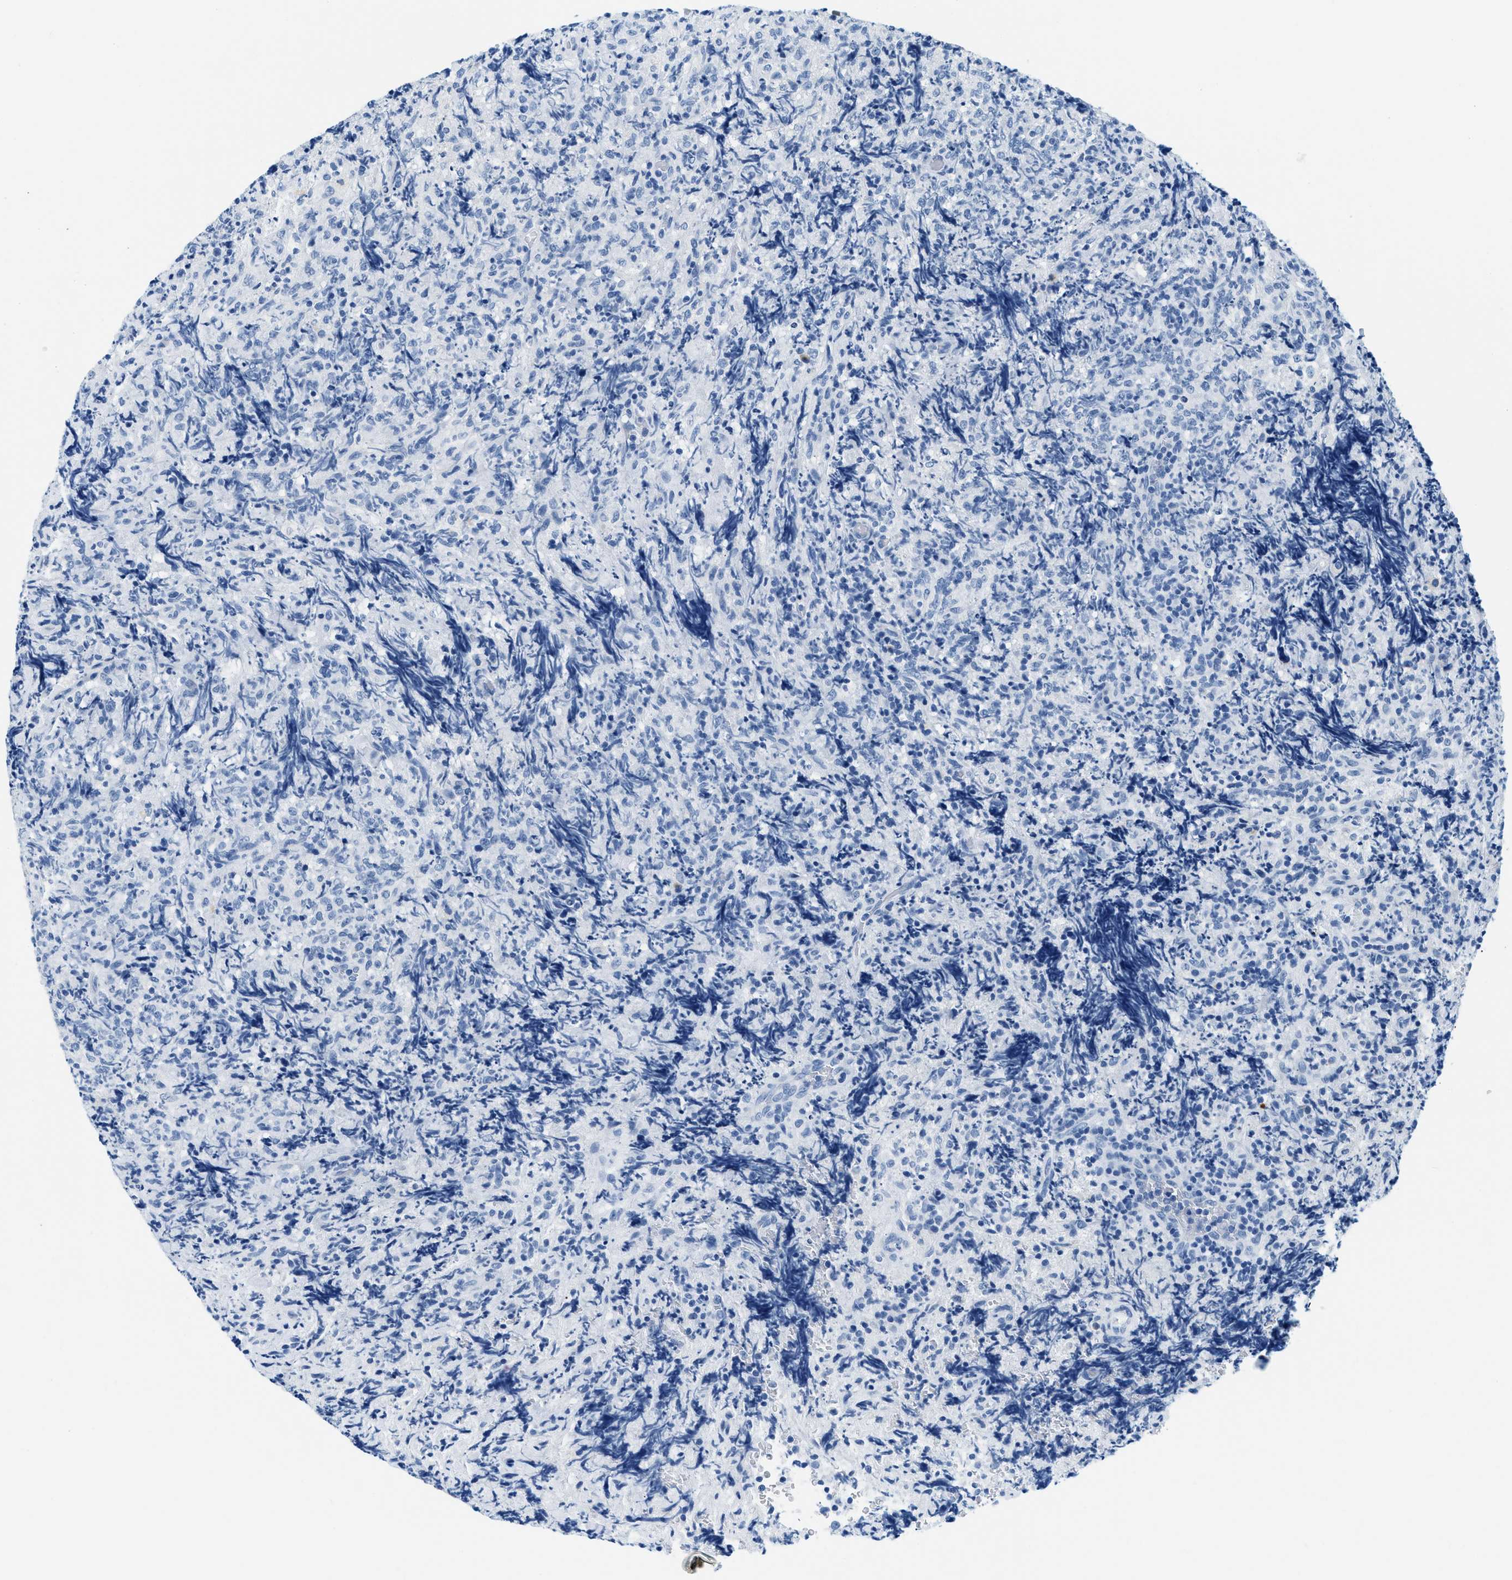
{"staining": {"intensity": "negative", "quantity": "none", "location": "none"}, "tissue": "lymphoma", "cell_type": "Tumor cells", "image_type": "cancer", "snomed": [{"axis": "morphology", "description": "Malignant lymphoma, non-Hodgkin's type, High grade"}, {"axis": "topography", "description": "Tonsil"}], "caption": "A high-resolution micrograph shows immunohistochemistry staining of high-grade malignant lymphoma, non-Hodgkin's type, which displays no significant positivity in tumor cells. The staining was performed using DAB to visualize the protein expression in brown, while the nuclei were stained in blue with hematoxylin (Magnification: 20x).", "gene": "STXBP2", "patient": {"sex": "female", "age": 36}}